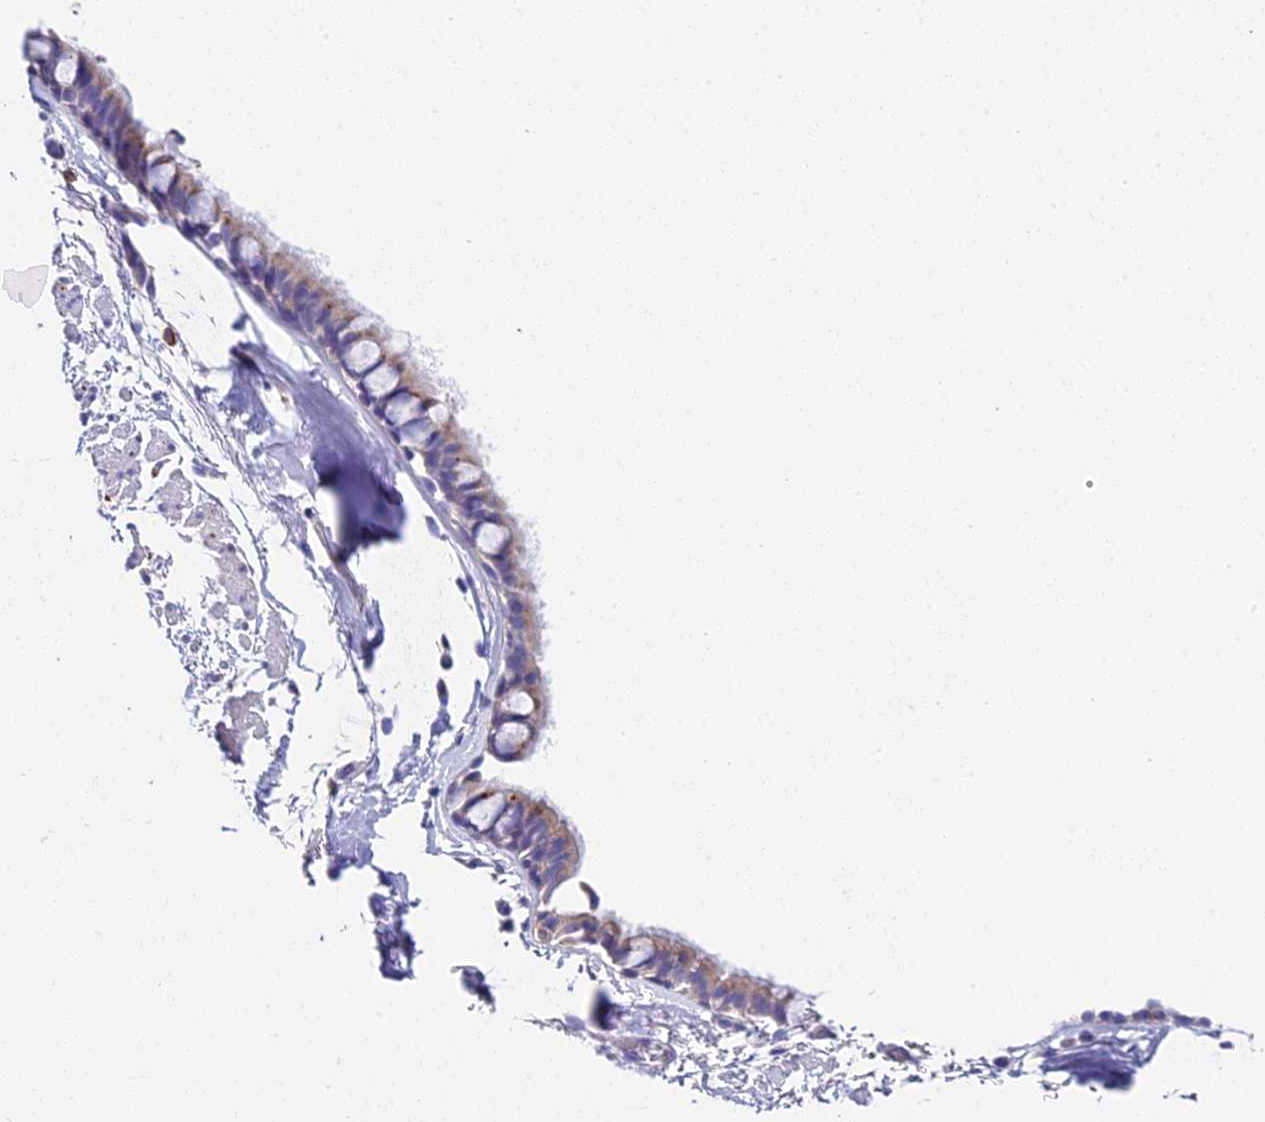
{"staining": {"intensity": "moderate", "quantity": "<25%", "location": "cytoplasmic/membranous"}, "tissue": "bronchus", "cell_type": "Respiratory epithelial cells", "image_type": "normal", "snomed": [{"axis": "morphology", "description": "Normal tissue, NOS"}, {"axis": "topography", "description": "Bronchus"}], "caption": "An image of human bronchus stained for a protein reveals moderate cytoplasmic/membranous brown staining in respiratory epithelial cells. Using DAB (3,3'-diaminobenzidine) (brown) and hematoxylin (blue) stains, captured at high magnification using brightfield microscopy.", "gene": "LYPD6", "patient": {"sex": "male", "age": 65}}